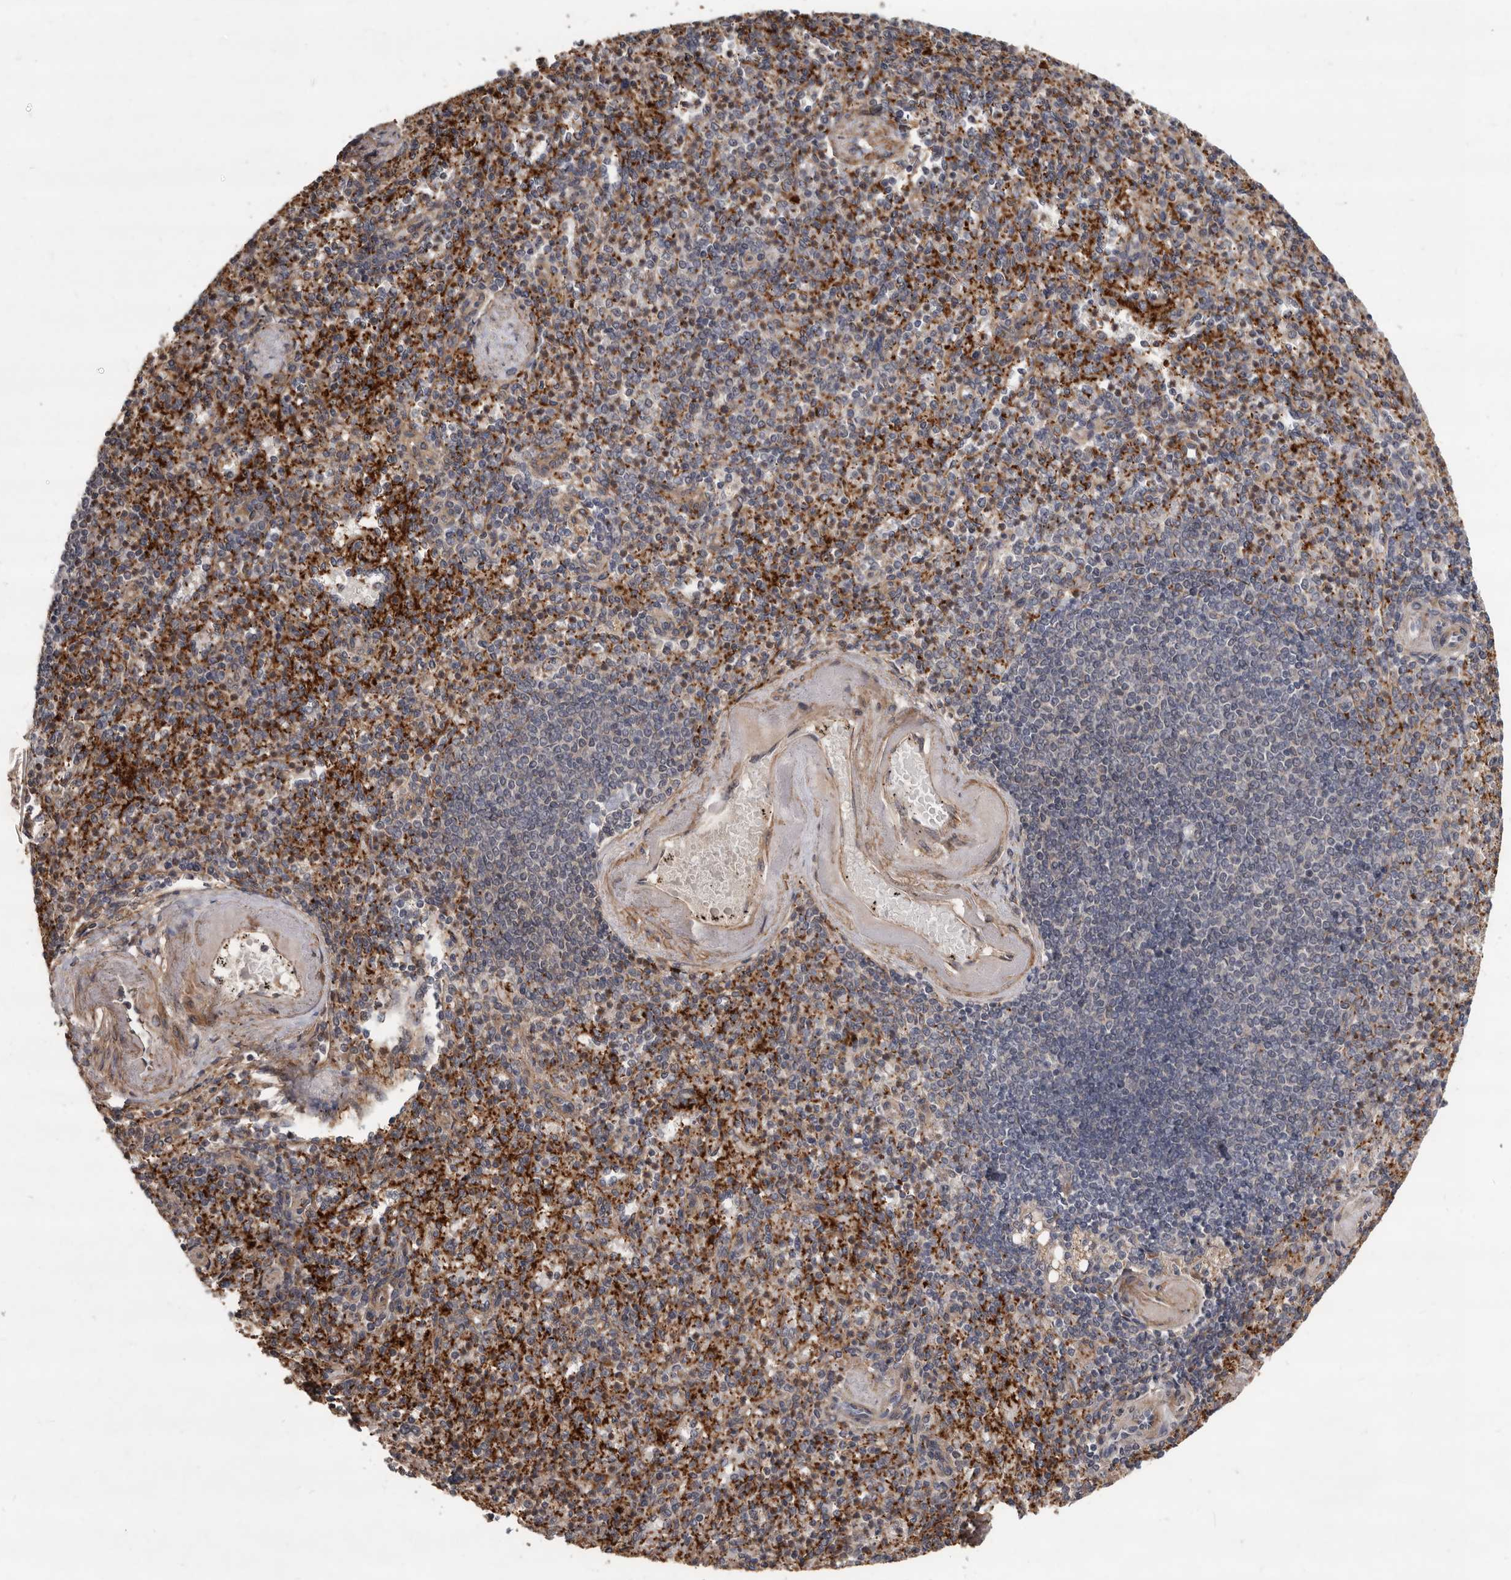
{"staining": {"intensity": "moderate", "quantity": "<25%", "location": "cytoplasmic/membranous"}, "tissue": "spleen", "cell_type": "Cells in red pulp", "image_type": "normal", "snomed": [{"axis": "morphology", "description": "Normal tissue, NOS"}, {"axis": "topography", "description": "Spleen"}], "caption": "Approximately <25% of cells in red pulp in benign spleen exhibit moderate cytoplasmic/membranous protein staining as visualized by brown immunohistochemical staining.", "gene": "DNAJC28", "patient": {"sex": "female", "age": 74}}